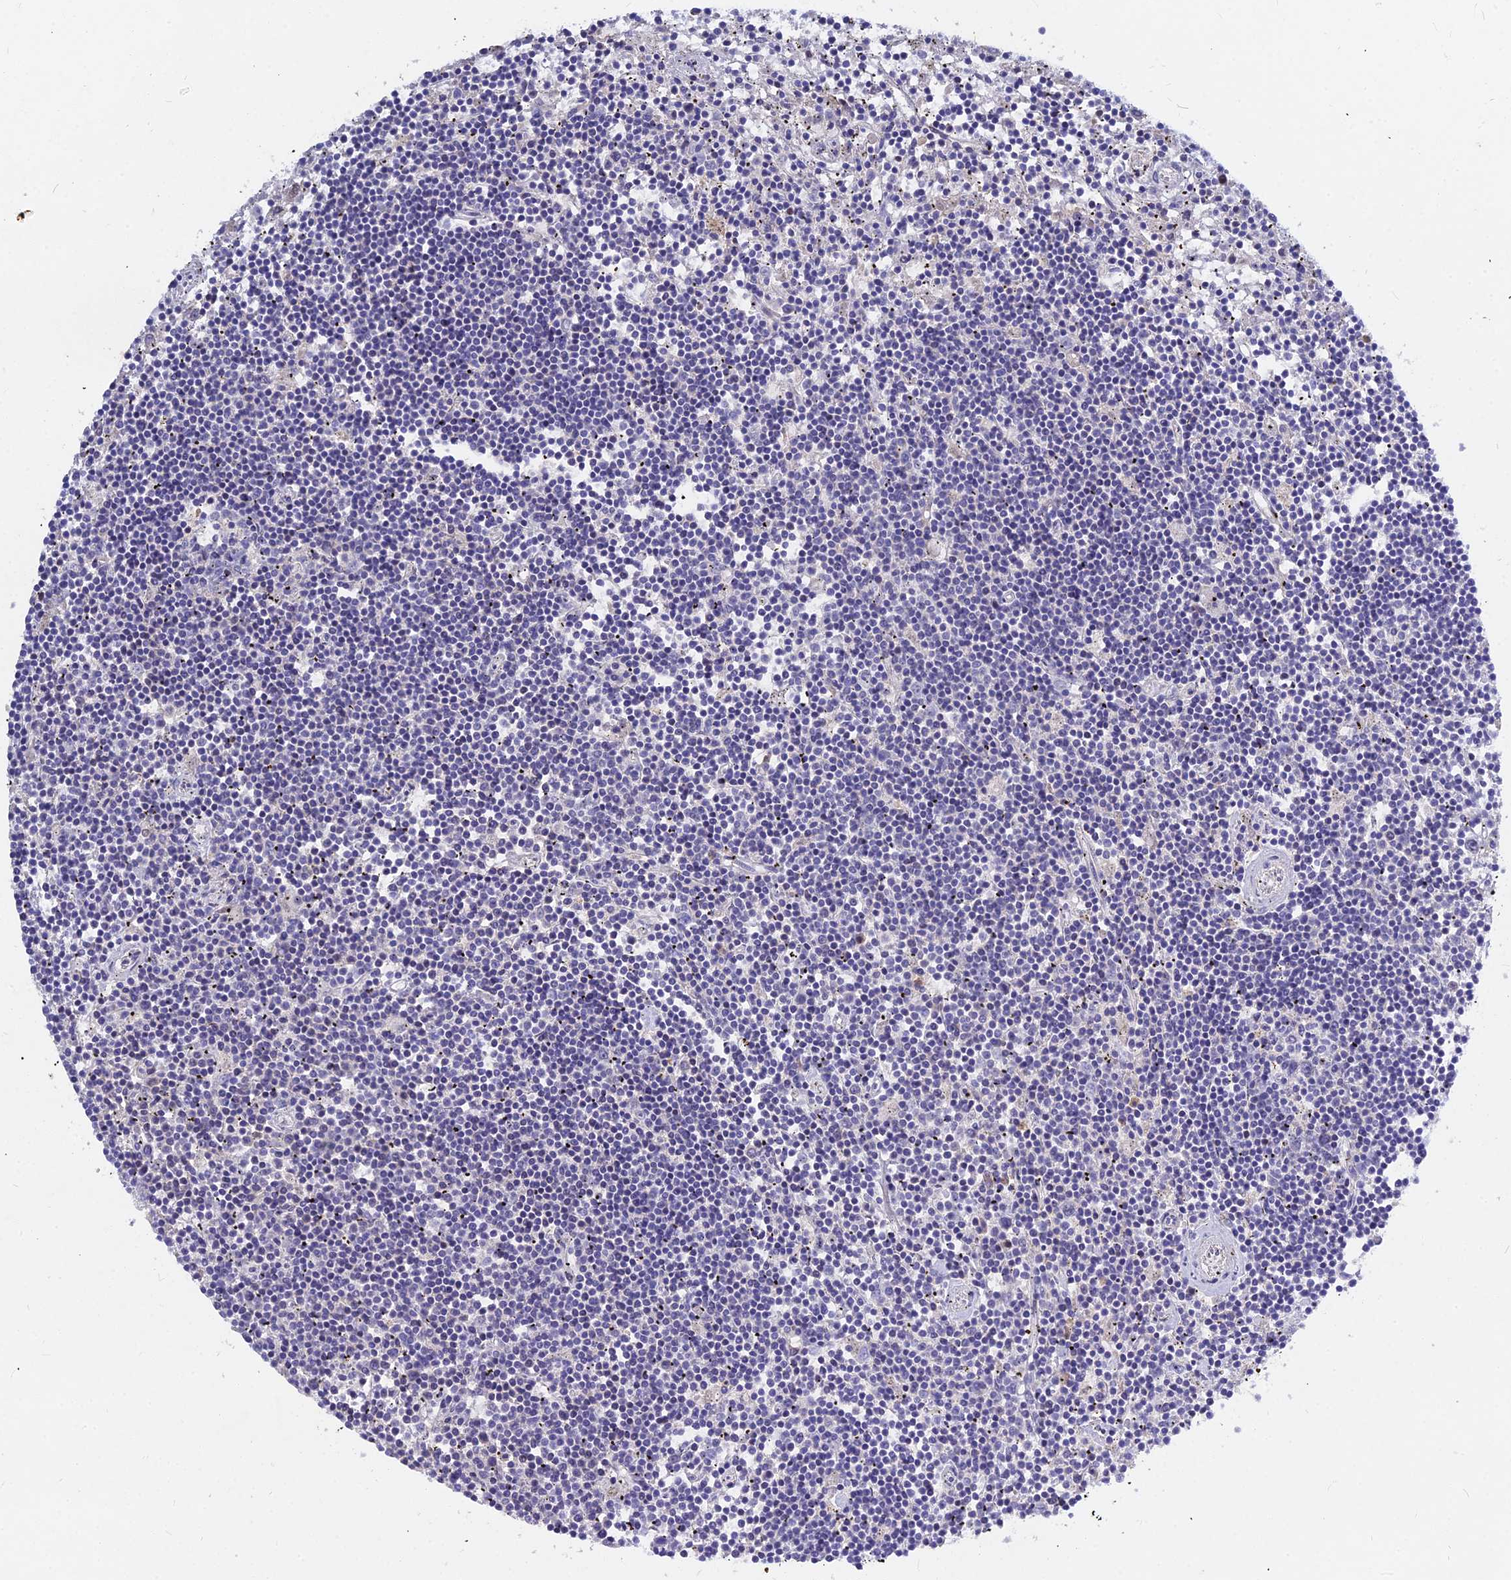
{"staining": {"intensity": "negative", "quantity": "none", "location": "none"}, "tissue": "lymphoma", "cell_type": "Tumor cells", "image_type": "cancer", "snomed": [{"axis": "morphology", "description": "Malignant lymphoma, non-Hodgkin's type, Low grade"}, {"axis": "topography", "description": "Spleen"}], "caption": "Immunohistochemistry (IHC) image of neoplastic tissue: lymphoma stained with DAB displays no significant protein staining in tumor cells.", "gene": "DMRTA1", "patient": {"sex": "male", "age": 76}}